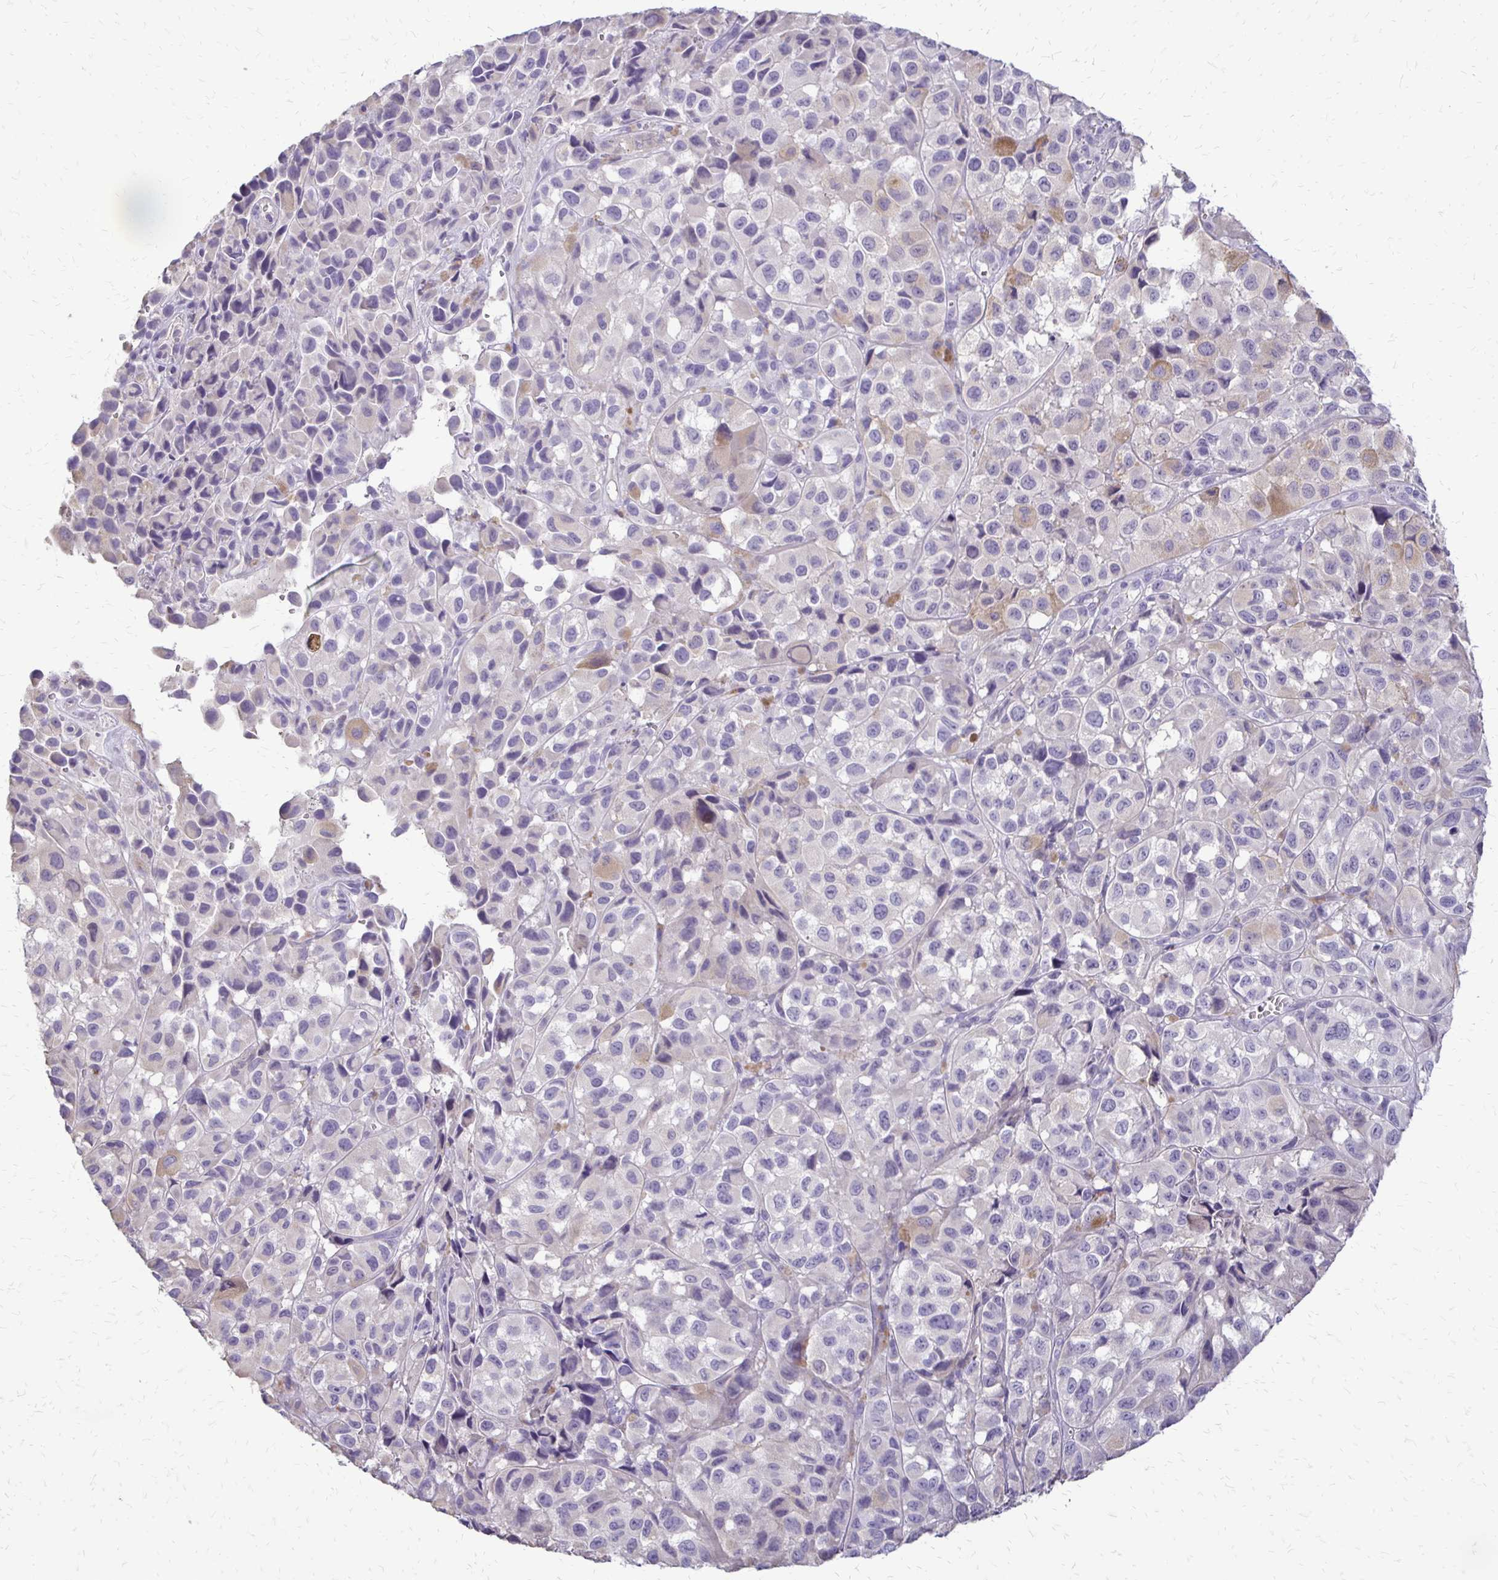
{"staining": {"intensity": "negative", "quantity": "none", "location": "none"}, "tissue": "melanoma", "cell_type": "Tumor cells", "image_type": "cancer", "snomed": [{"axis": "morphology", "description": "Malignant melanoma, NOS"}, {"axis": "topography", "description": "Skin"}], "caption": "Micrograph shows no significant protein positivity in tumor cells of melanoma. (Brightfield microscopy of DAB (3,3'-diaminobenzidine) IHC at high magnification).", "gene": "ALPG", "patient": {"sex": "male", "age": 93}}